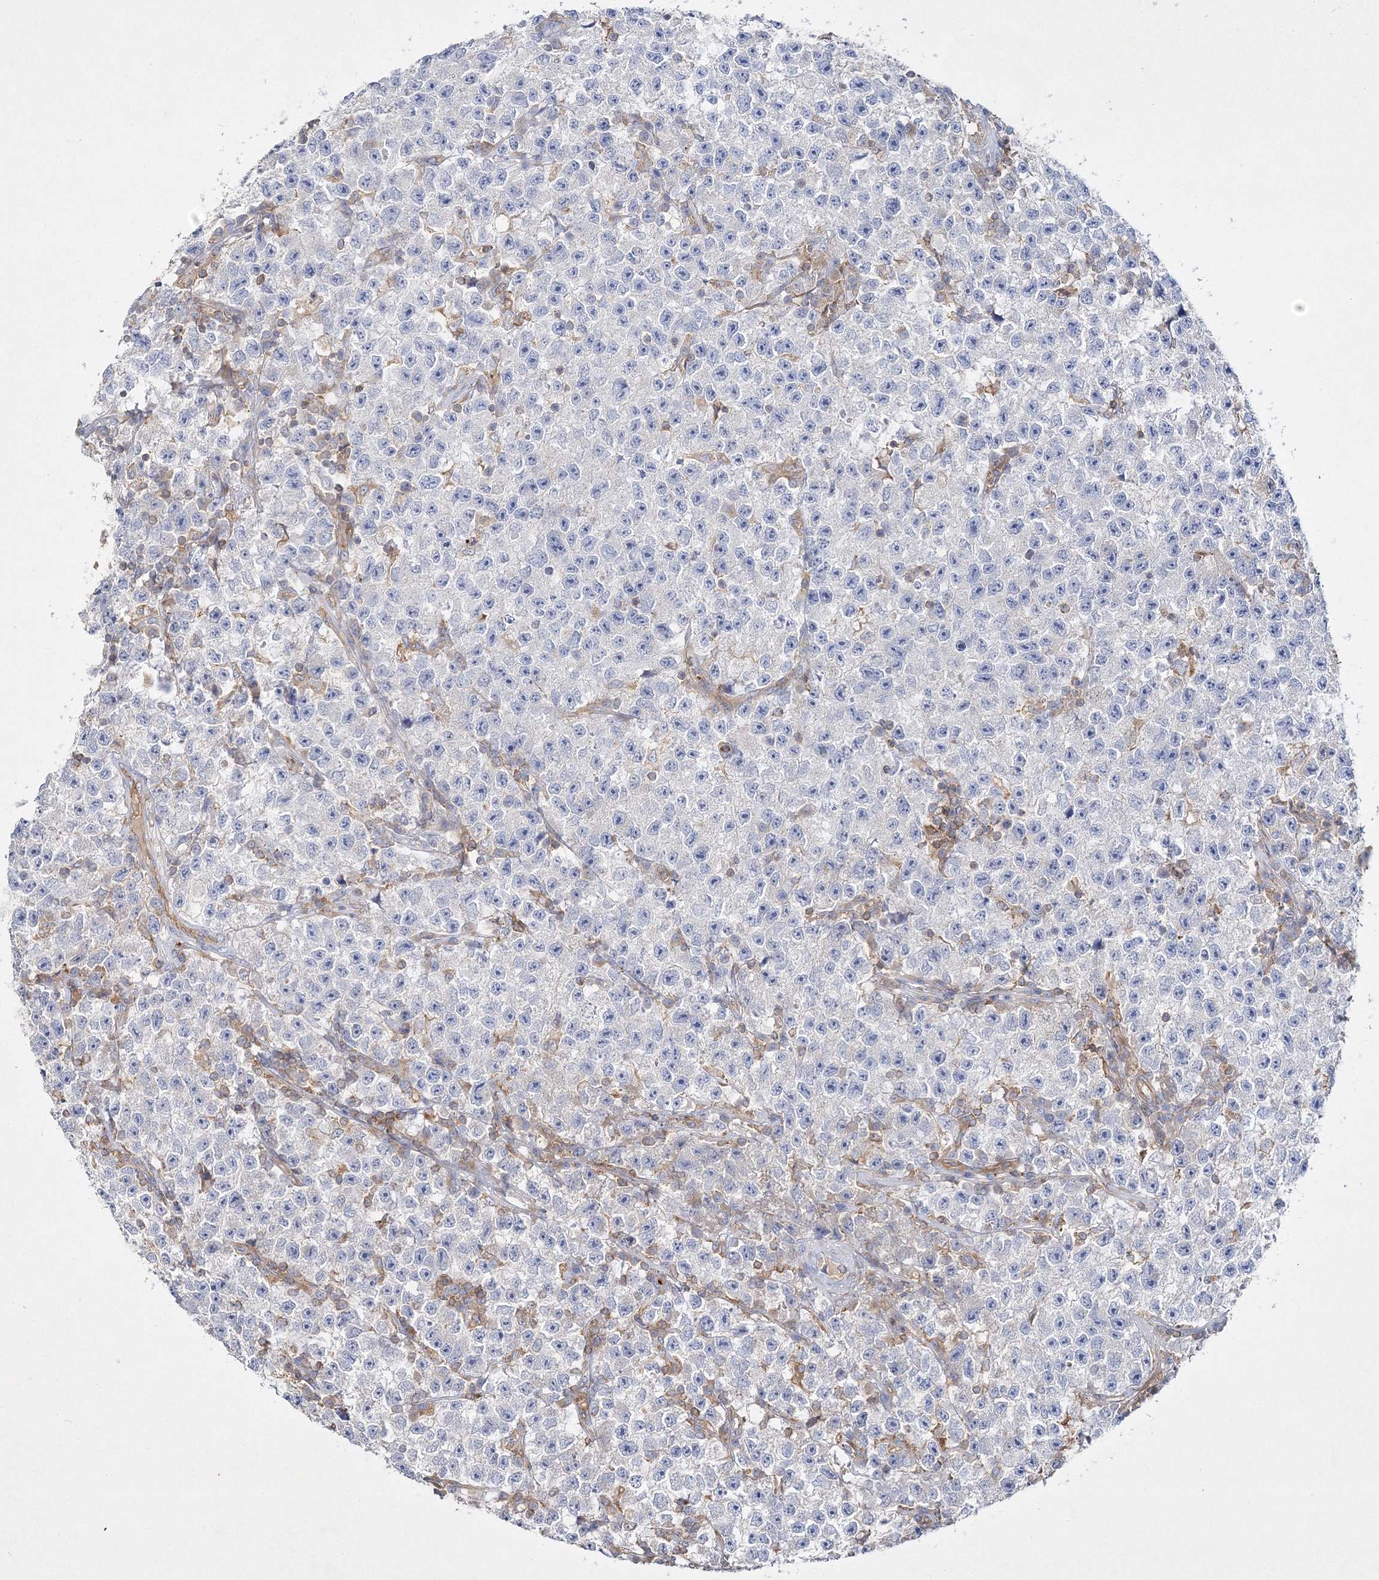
{"staining": {"intensity": "negative", "quantity": "none", "location": "none"}, "tissue": "testis cancer", "cell_type": "Tumor cells", "image_type": "cancer", "snomed": [{"axis": "morphology", "description": "Seminoma, NOS"}, {"axis": "topography", "description": "Testis"}], "caption": "Seminoma (testis) was stained to show a protein in brown. There is no significant staining in tumor cells.", "gene": "WDR37", "patient": {"sex": "male", "age": 22}}